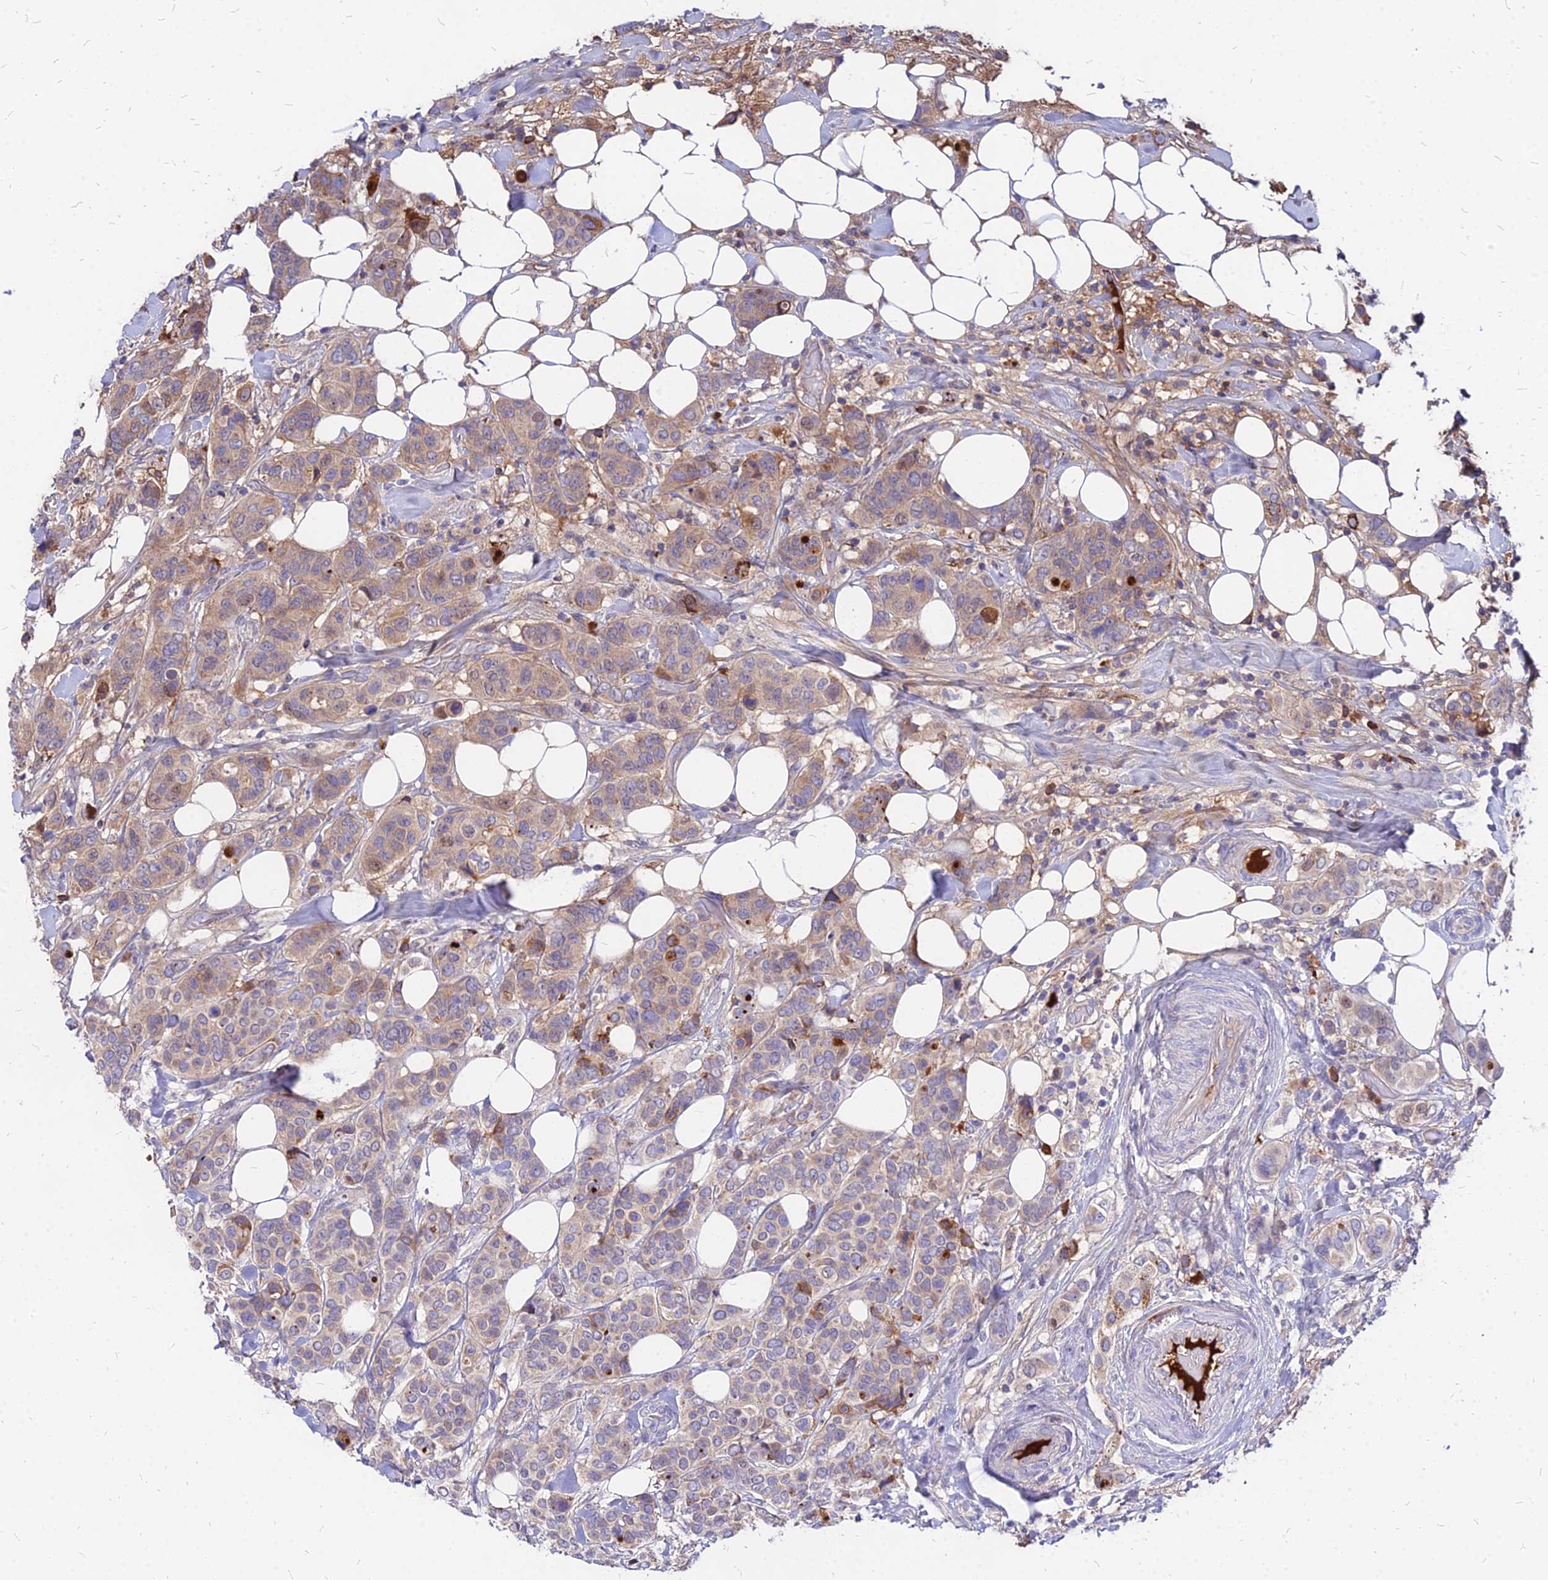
{"staining": {"intensity": "weak", "quantity": ">75%", "location": "cytoplasmic/membranous"}, "tissue": "breast cancer", "cell_type": "Tumor cells", "image_type": "cancer", "snomed": [{"axis": "morphology", "description": "Lobular carcinoma"}, {"axis": "topography", "description": "Breast"}], "caption": "Tumor cells demonstrate low levels of weak cytoplasmic/membranous expression in approximately >75% of cells in breast lobular carcinoma. (DAB (3,3'-diaminobenzidine) = brown stain, brightfield microscopy at high magnification).", "gene": "ACSM6", "patient": {"sex": "female", "age": 51}}